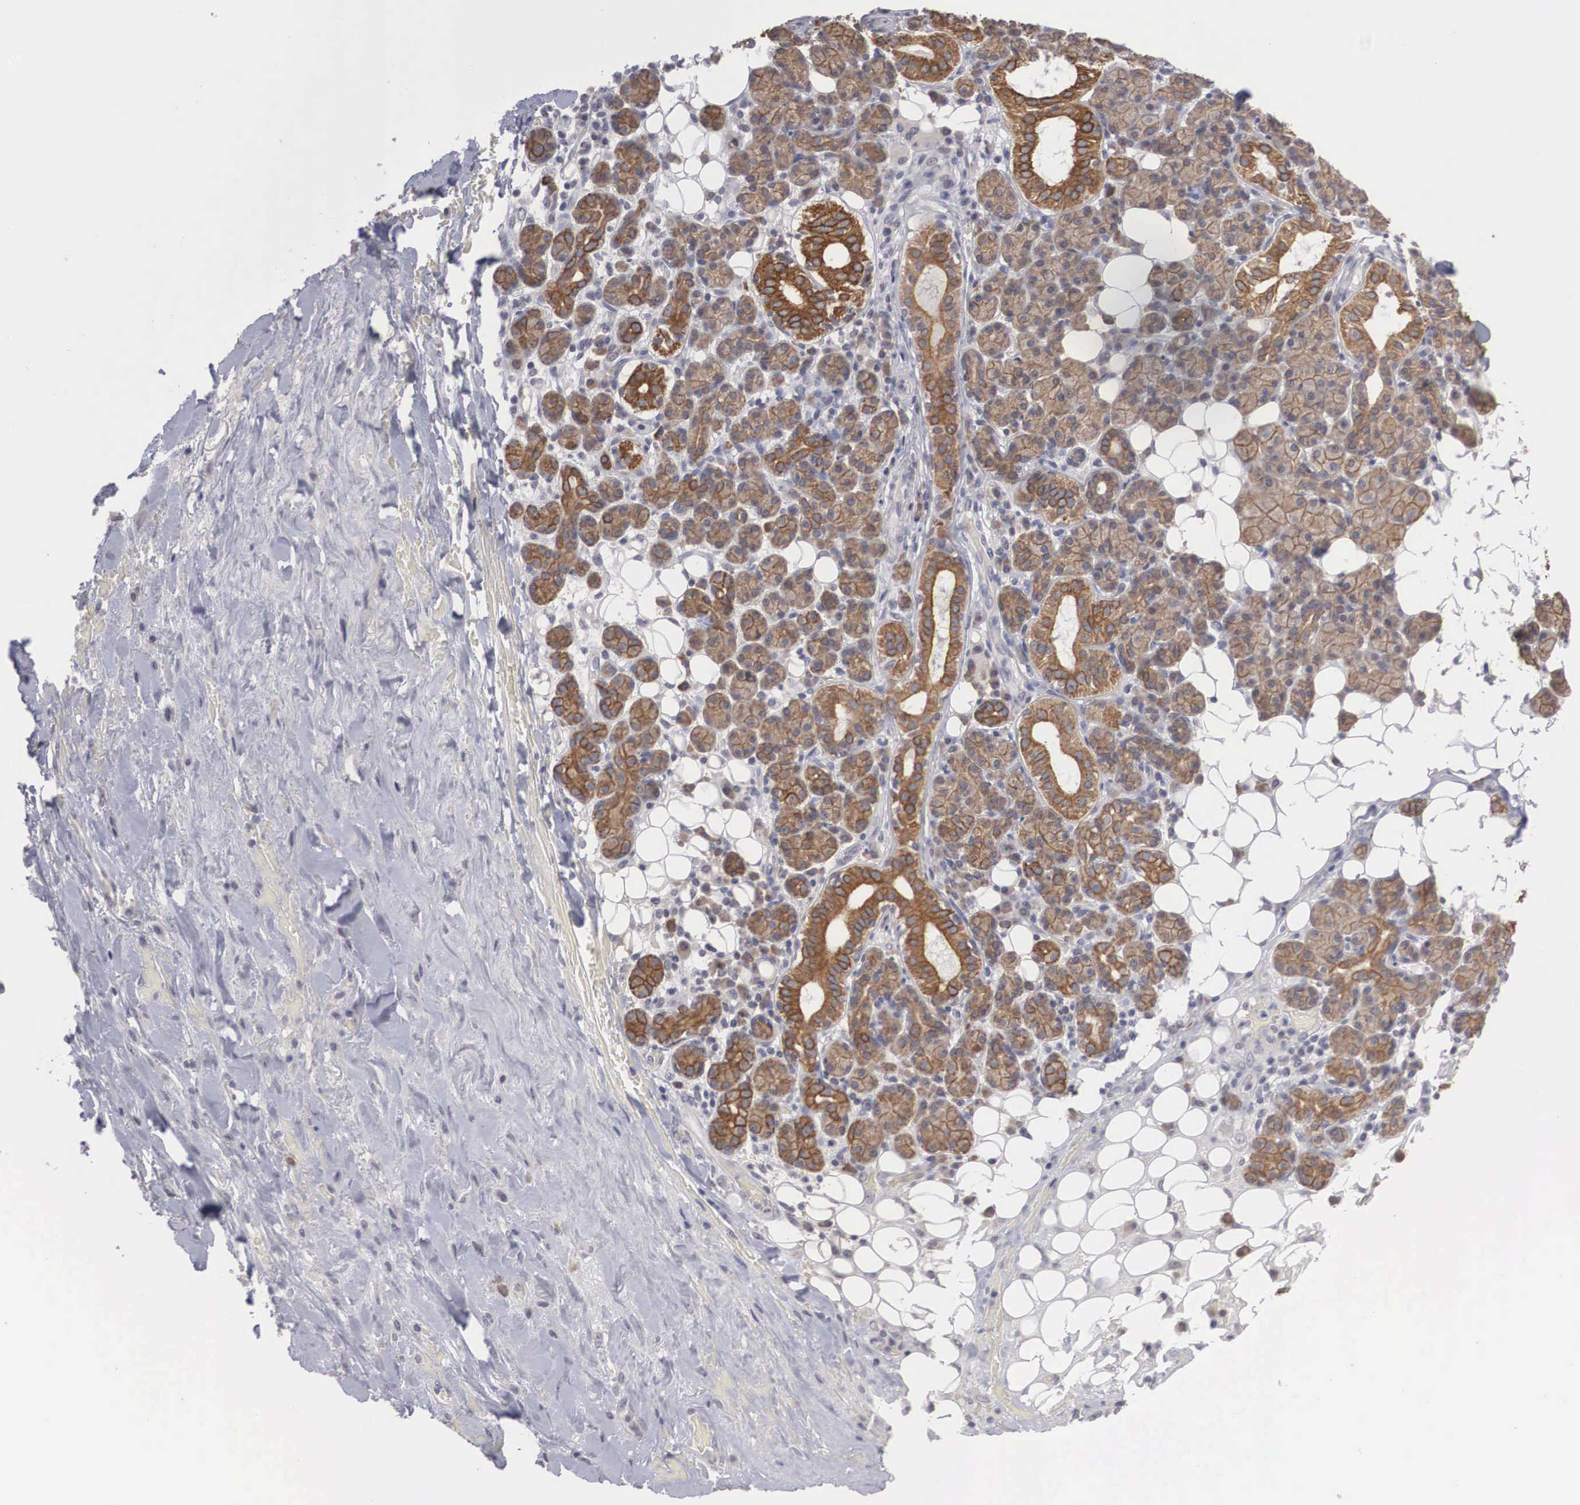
{"staining": {"intensity": "moderate", "quantity": "25%-75%", "location": "cytoplasmic/membranous"}, "tissue": "skin cancer", "cell_type": "Tumor cells", "image_type": "cancer", "snomed": [{"axis": "morphology", "description": "Squamous cell carcinoma, NOS"}, {"axis": "topography", "description": "Skin"}], "caption": "Protein expression analysis of human skin squamous cell carcinoma reveals moderate cytoplasmic/membranous positivity in about 25%-75% of tumor cells.", "gene": "WDR89", "patient": {"sex": "male", "age": 84}}